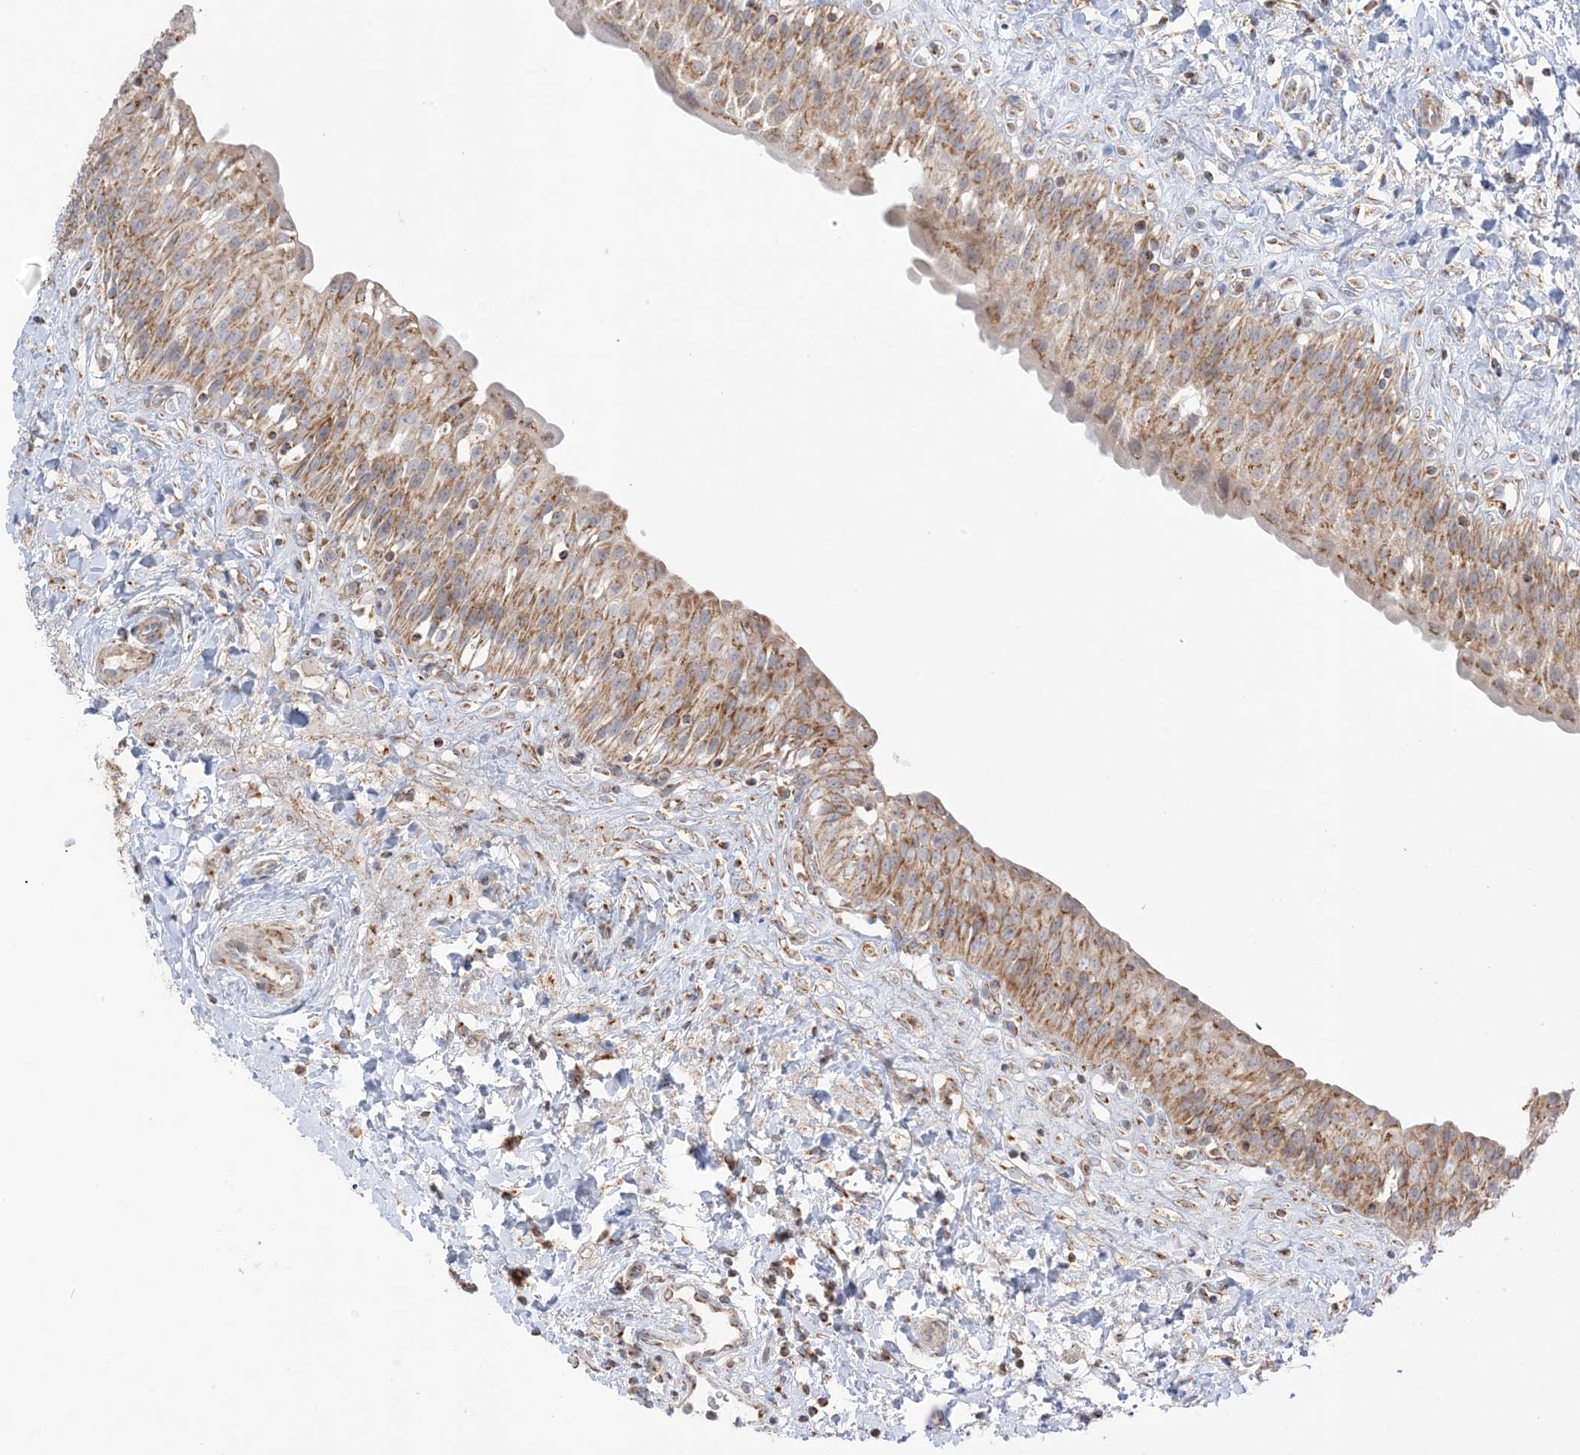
{"staining": {"intensity": "moderate", "quantity": ">75%", "location": "cytoplasmic/membranous"}, "tissue": "urinary bladder", "cell_type": "Urothelial cells", "image_type": "normal", "snomed": [{"axis": "morphology", "description": "Normal tissue, NOS"}, {"axis": "topography", "description": "Urinary bladder"}], "caption": "This is an image of IHC staining of unremarkable urinary bladder, which shows moderate staining in the cytoplasmic/membranous of urothelial cells.", "gene": "SLC25A12", "patient": {"sex": "male", "age": 51}}